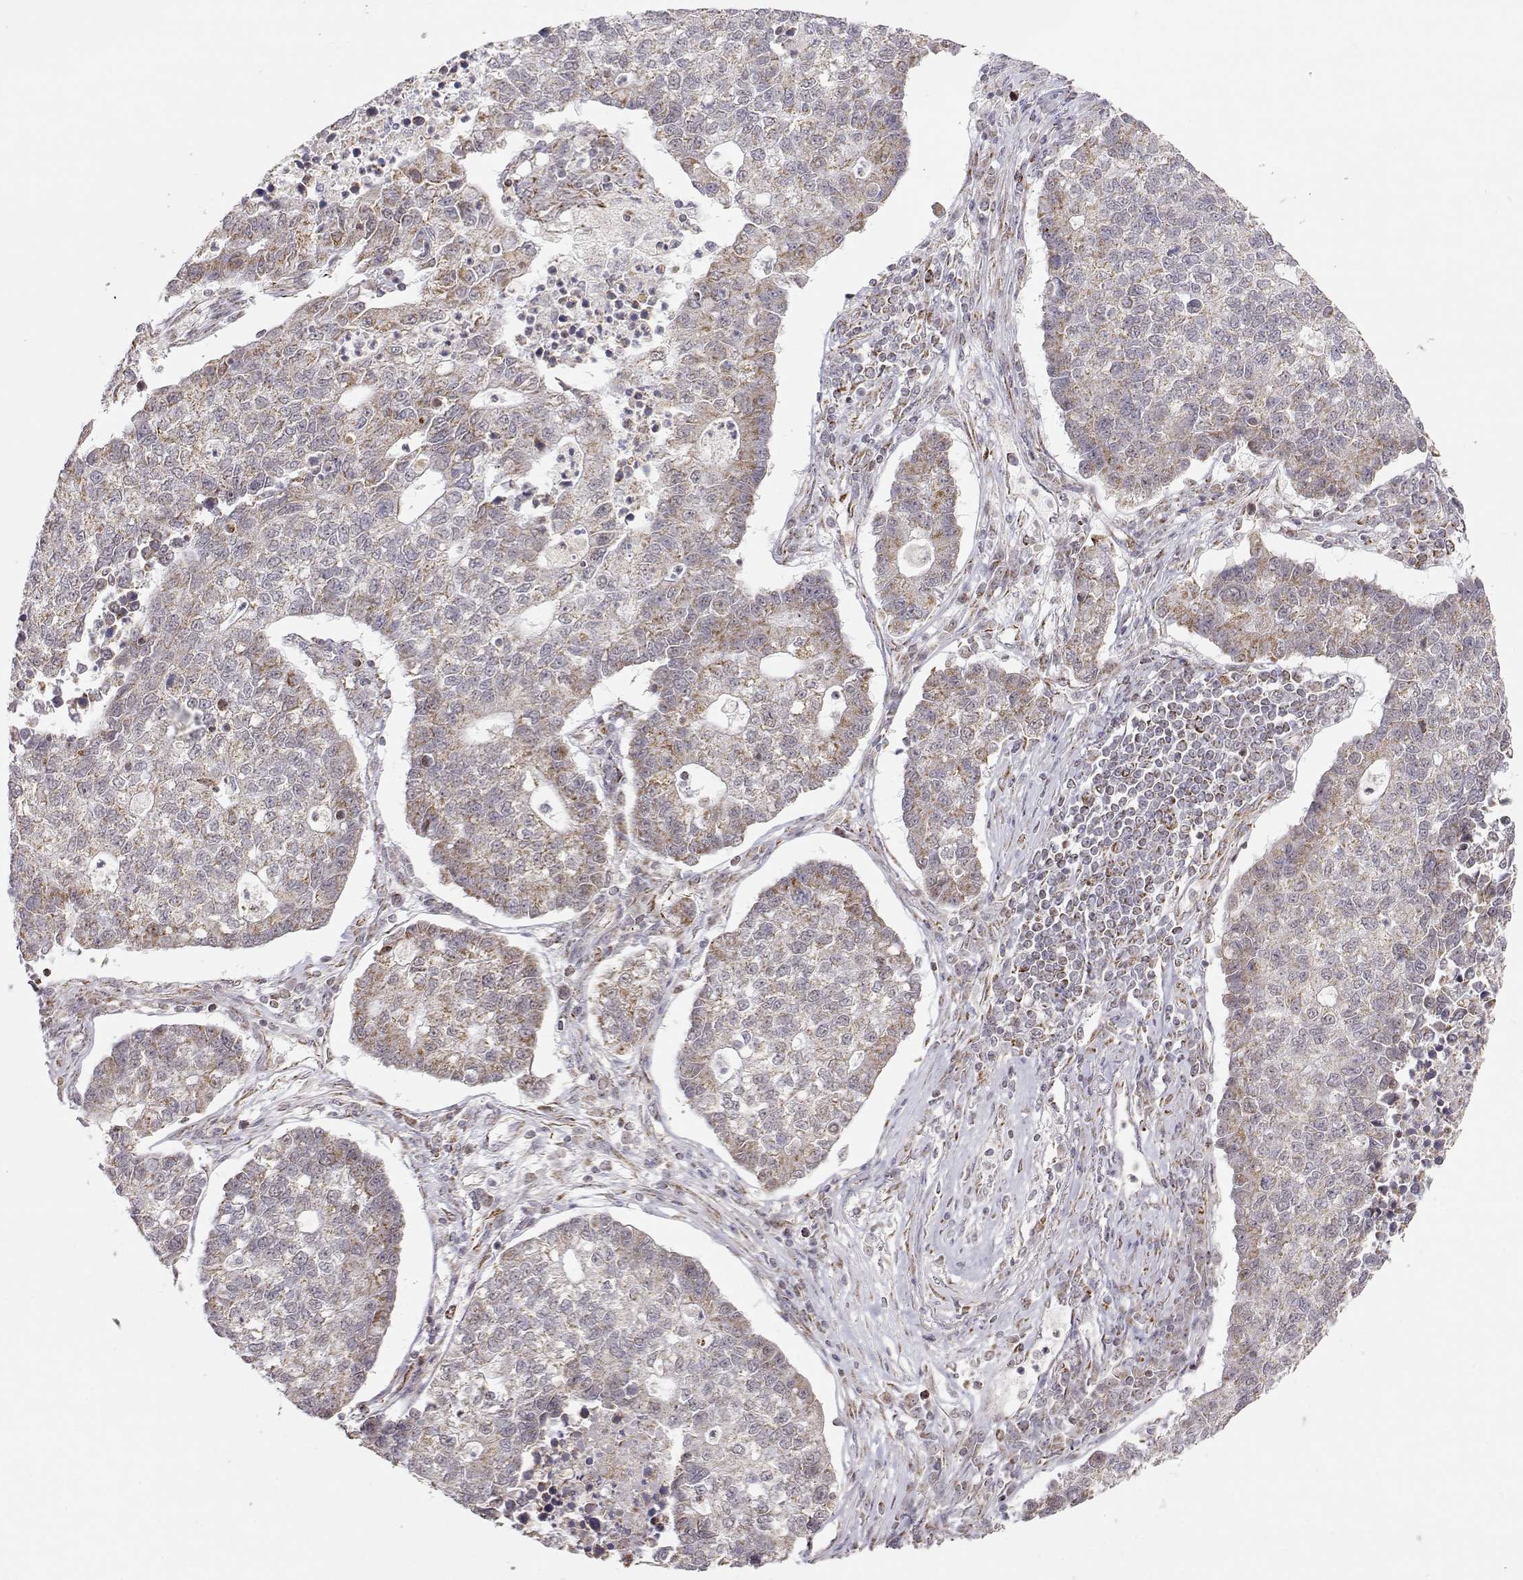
{"staining": {"intensity": "weak", "quantity": "25%-75%", "location": "cytoplasmic/membranous"}, "tissue": "lung cancer", "cell_type": "Tumor cells", "image_type": "cancer", "snomed": [{"axis": "morphology", "description": "Adenocarcinoma, NOS"}, {"axis": "topography", "description": "Lung"}], "caption": "Human adenocarcinoma (lung) stained with a brown dye reveals weak cytoplasmic/membranous positive positivity in approximately 25%-75% of tumor cells.", "gene": "EXOG", "patient": {"sex": "male", "age": 57}}